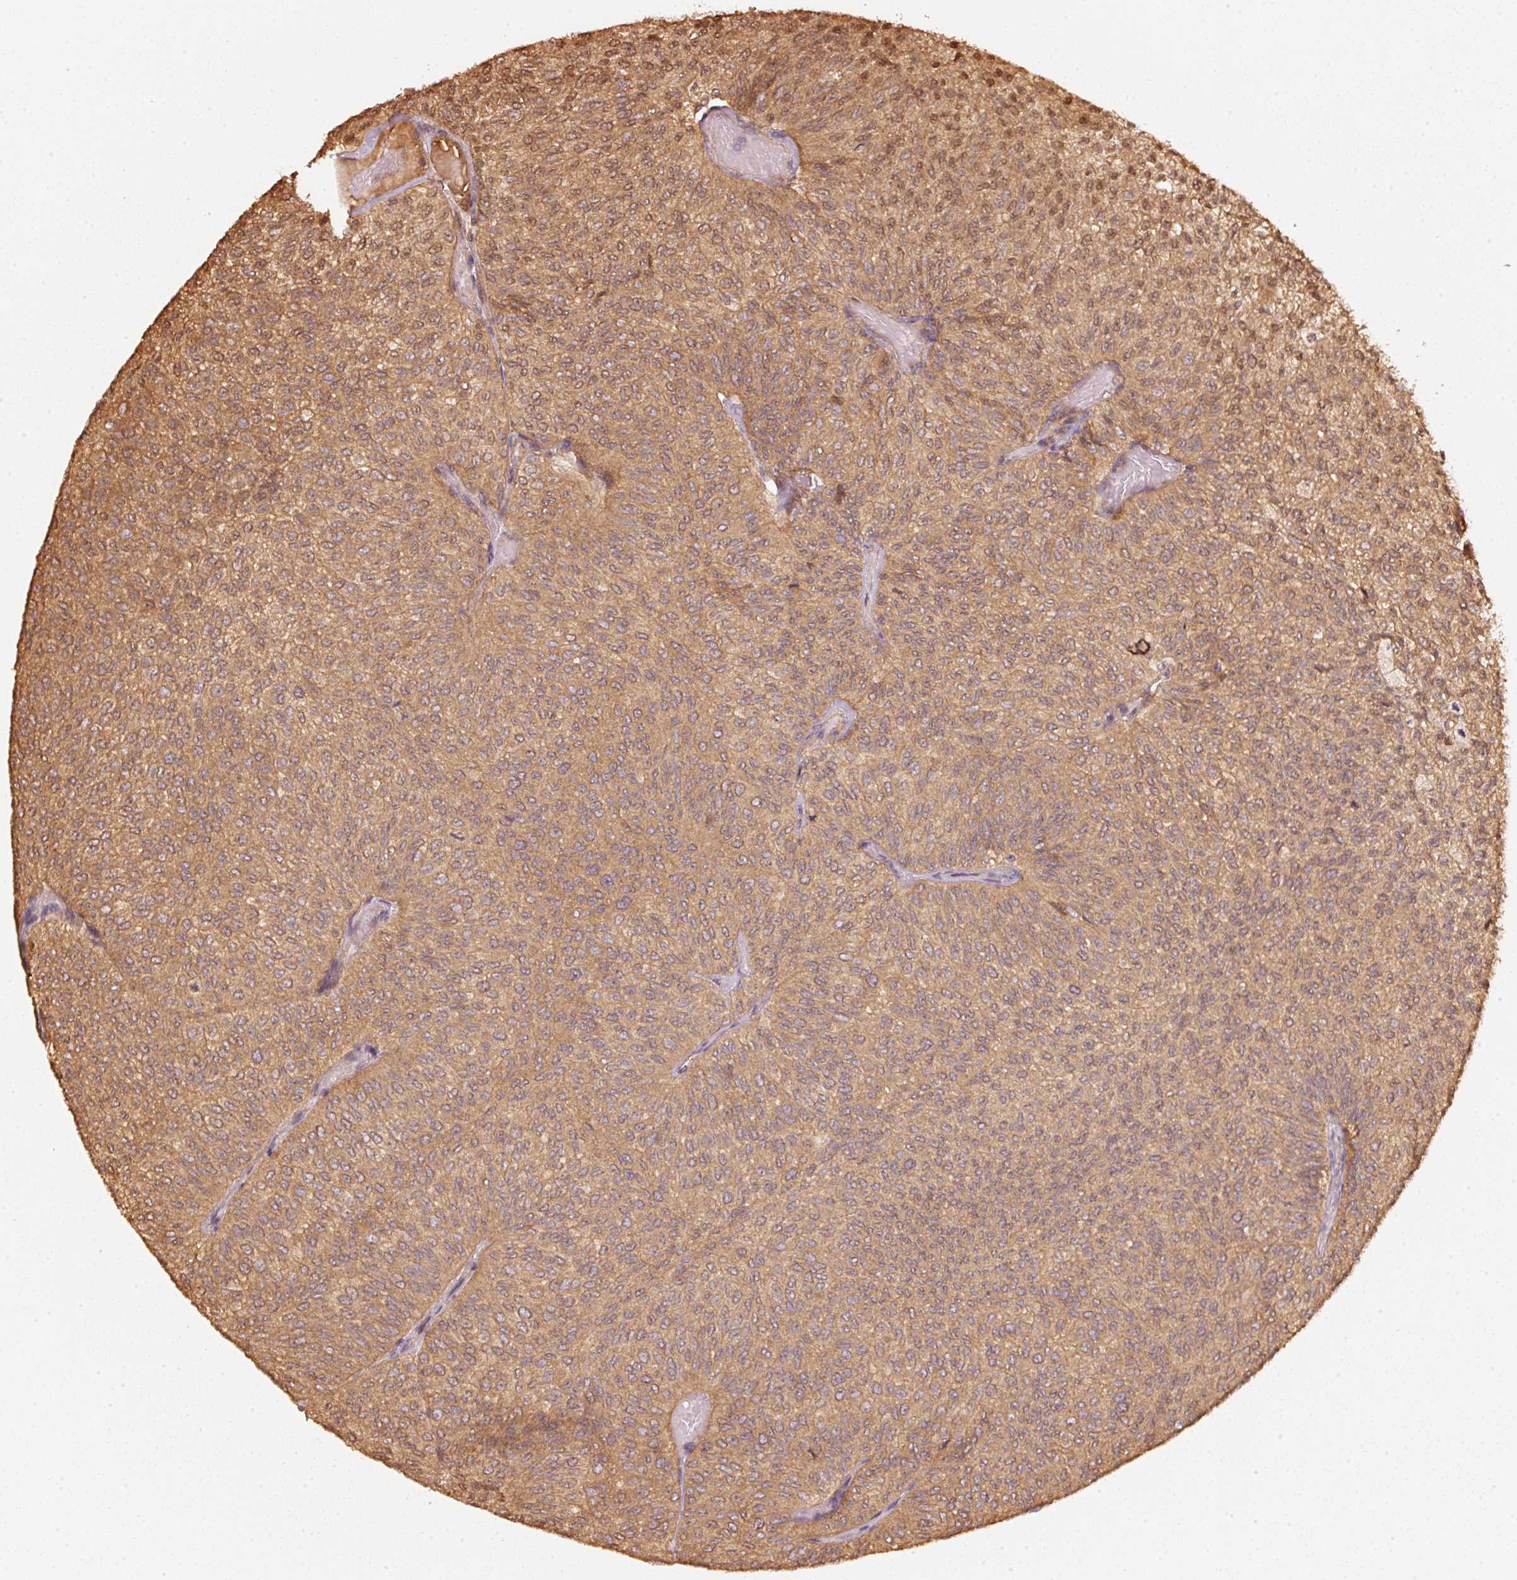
{"staining": {"intensity": "moderate", "quantity": ">75%", "location": "cytoplasmic/membranous,nuclear"}, "tissue": "urothelial cancer", "cell_type": "Tumor cells", "image_type": "cancer", "snomed": [{"axis": "morphology", "description": "Urothelial carcinoma, Low grade"}, {"axis": "topography", "description": "Urinary bladder"}], "caption": "IHC (DAB (3,3'-diaminobenzidine)) staining of human urothelial cancer displays moderate cytoplasmic/membranous and nuclear protein staining in about >75% of tumor cells. (IHC, brightfield microscopy, high magnification).", "gene": "STAU1", "patient": {"sex": "male", "age": 78}}